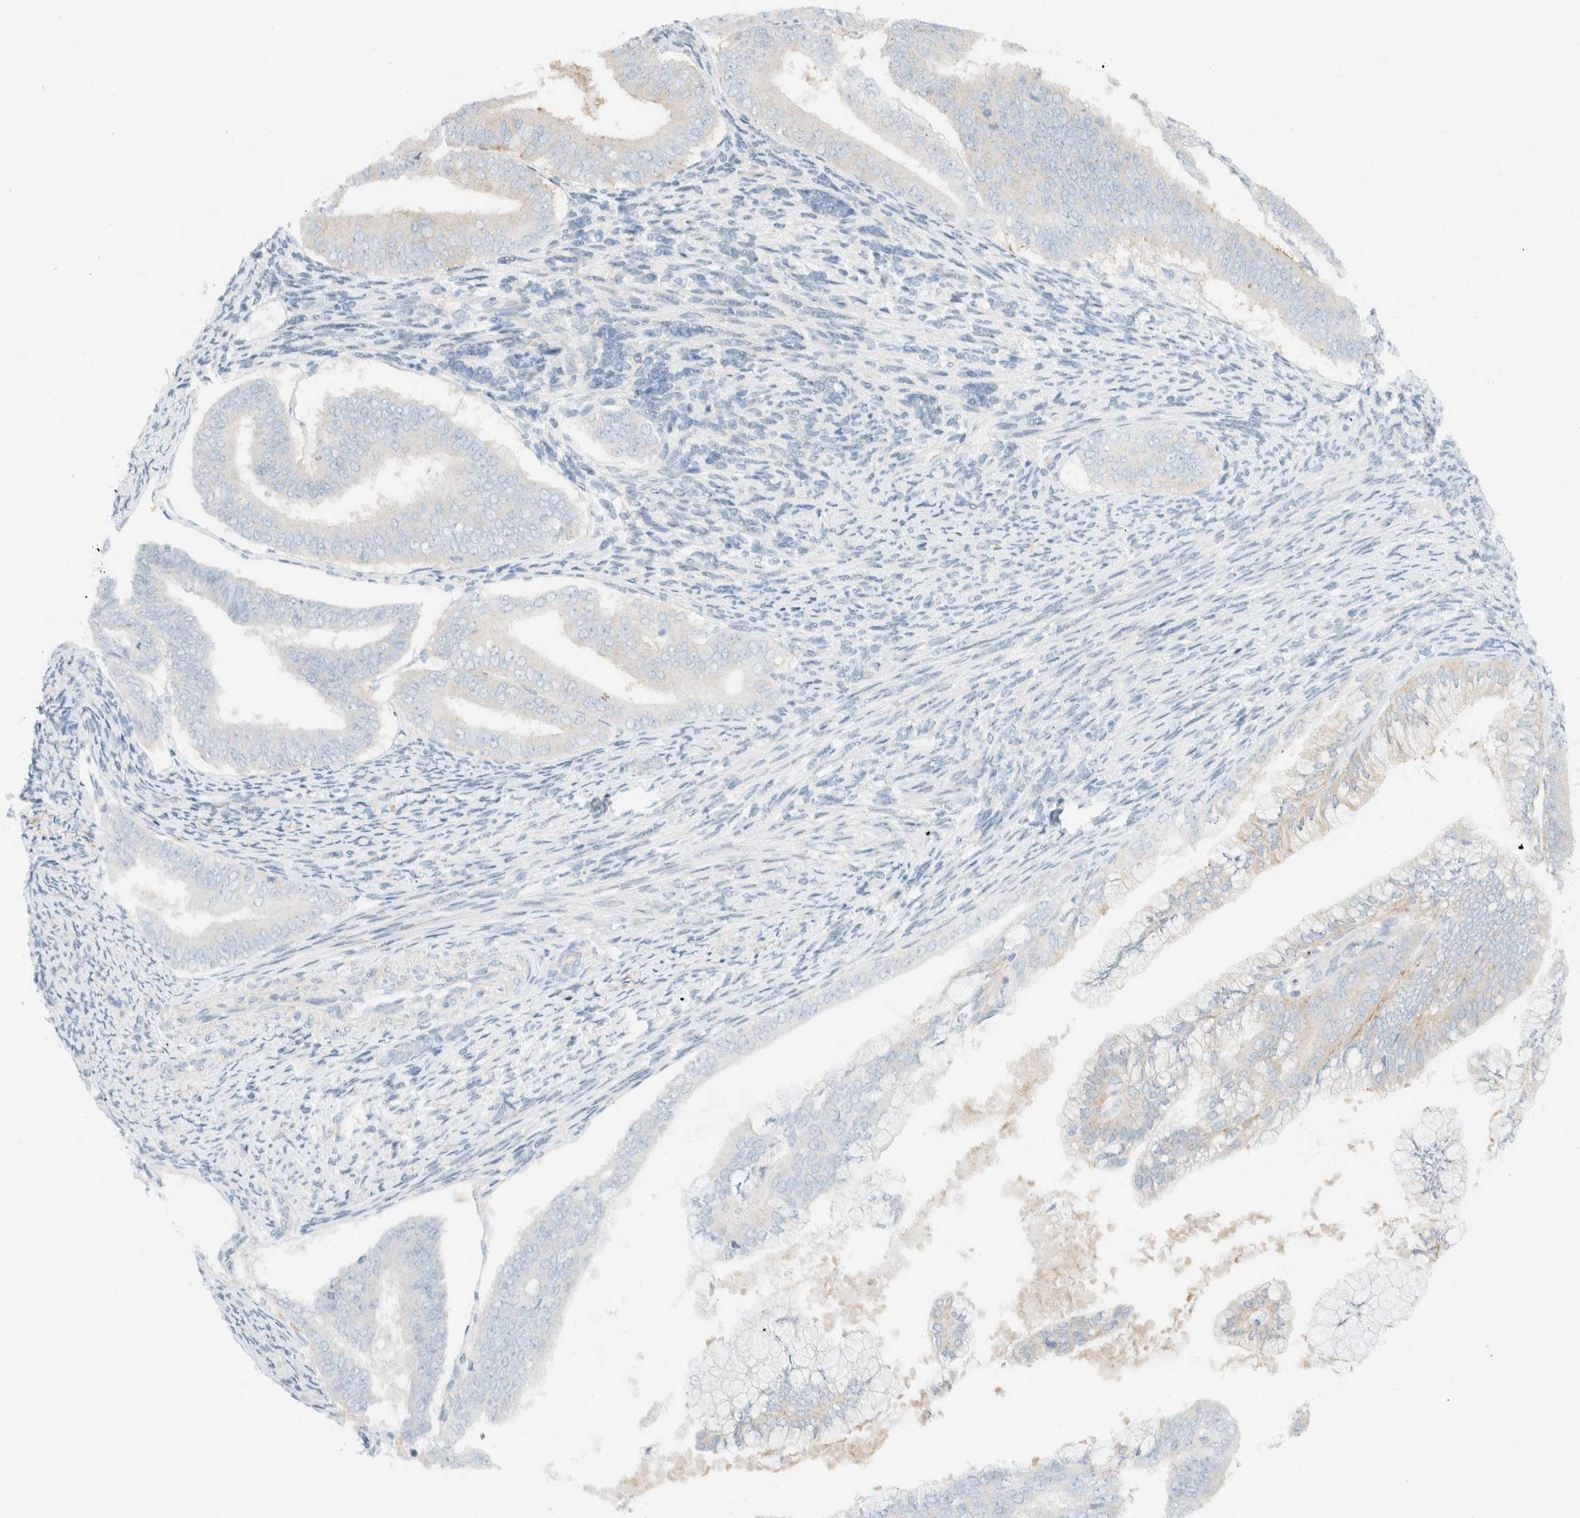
{"staining": {"intensity": "negative", "quantity": "none", "location": "none"}, "tissue": "endometrial cancer", "cell_type": "Tumor cells", "image_type": "cancer", "snomed": [{"axis": "morphology", "description": "Adenocarcinoma, NOS"}, {"axis": "topography", "description": "Endometrium"}], "caption": "The photomicrograph exhibits no significant staining in tumor cells of endometrial adenocarcinoma.", "gene": "SH3GLB2", "patient": {"sex": "female", "age": 63}}